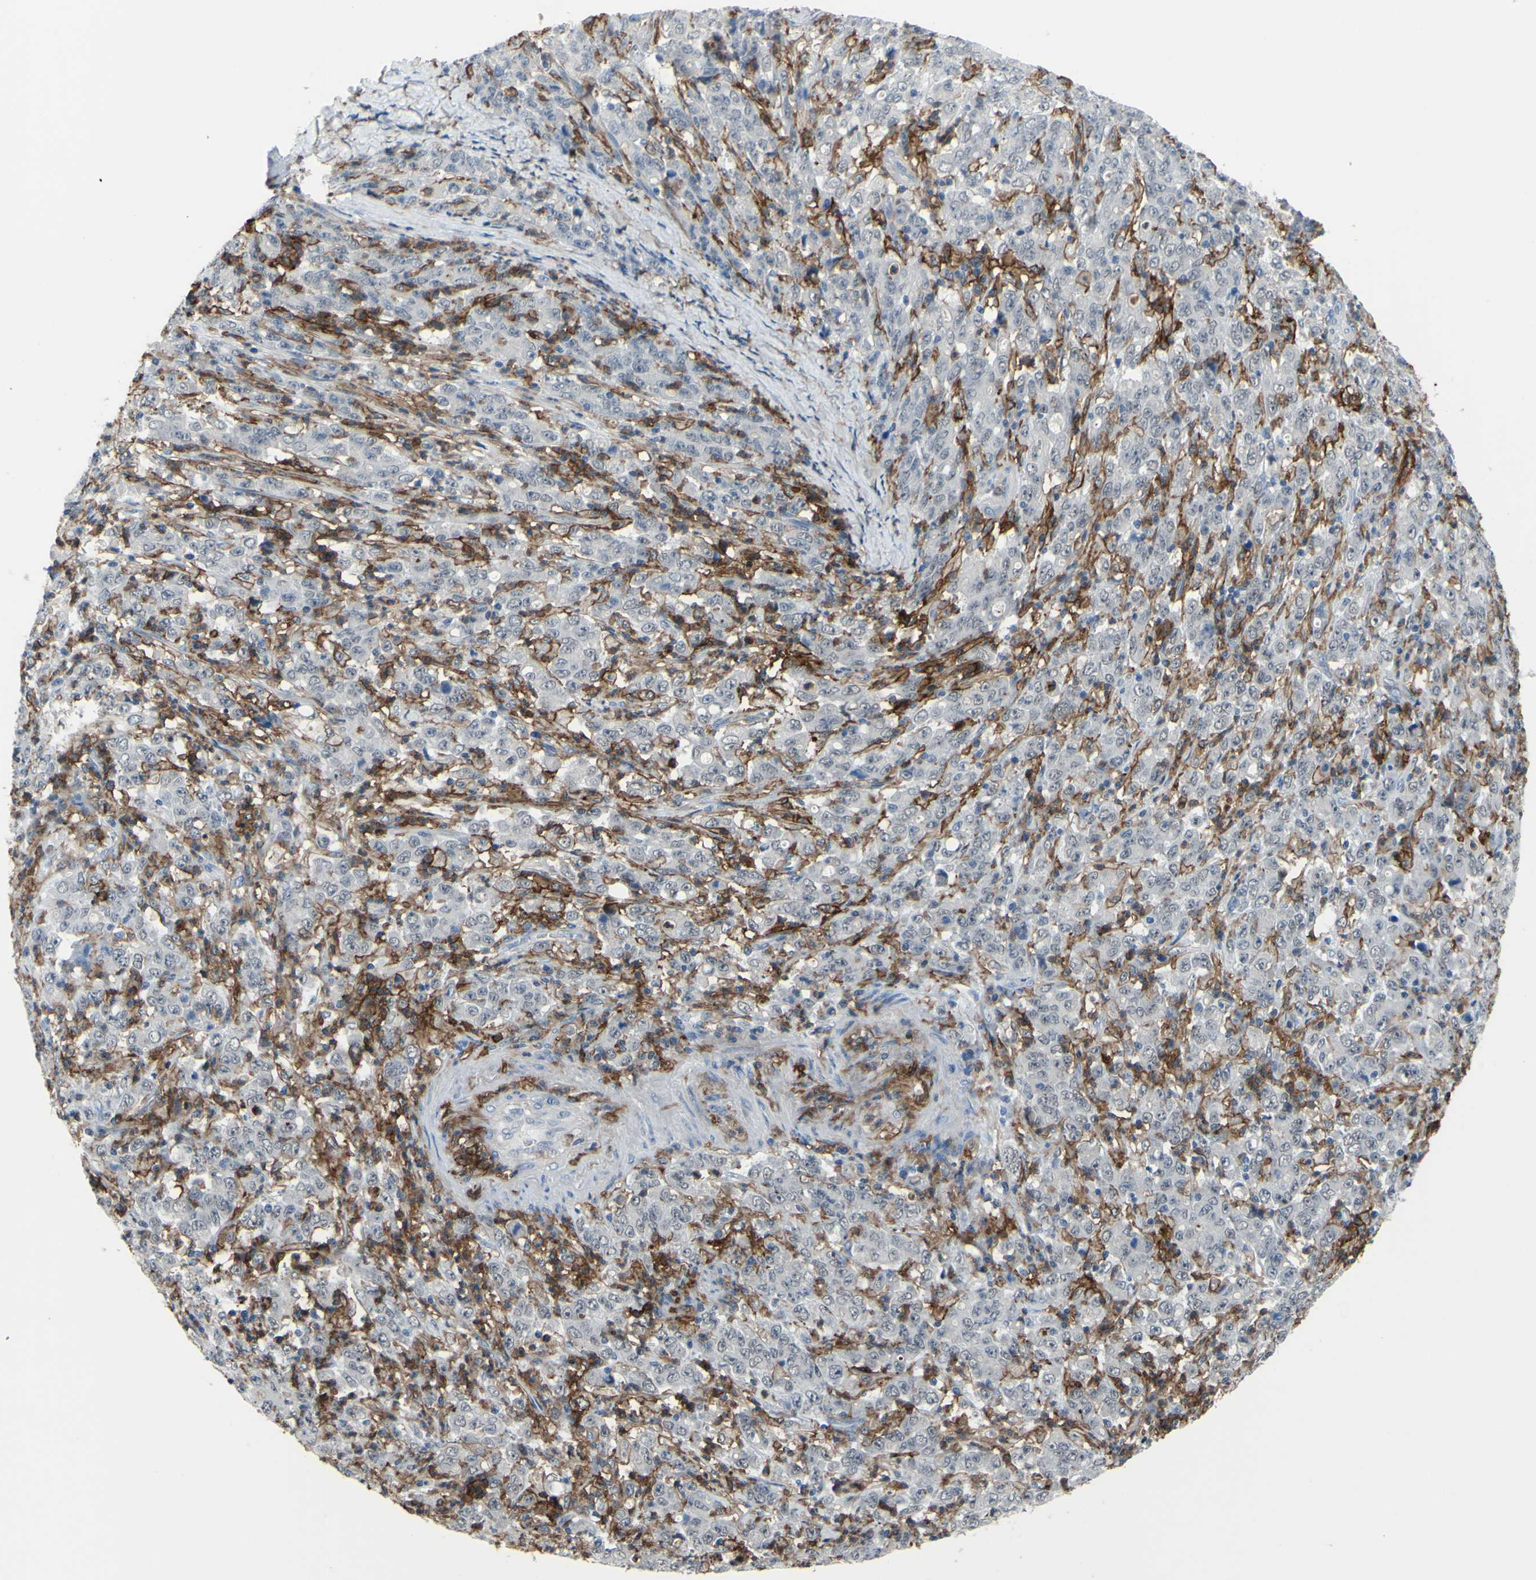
{"staining": {"intensity": "negative", "quantity": "none", "location": "none"}, "tissue": "stomach cancer", "cell_type": "Tumor cells", "image_type": "cancer", "snomed": [{"axis": "morphology", "description": "Adenocarcinoma, NOS"}, {"axis": "topography", "description": "Stomach, lower"}], "caption": "Tumor cells are negative for protein expression in human stomach cancer (adenocarcinoma).", "gene": "FCGR2A", "patient": {"sex": "female", "age": 71}}